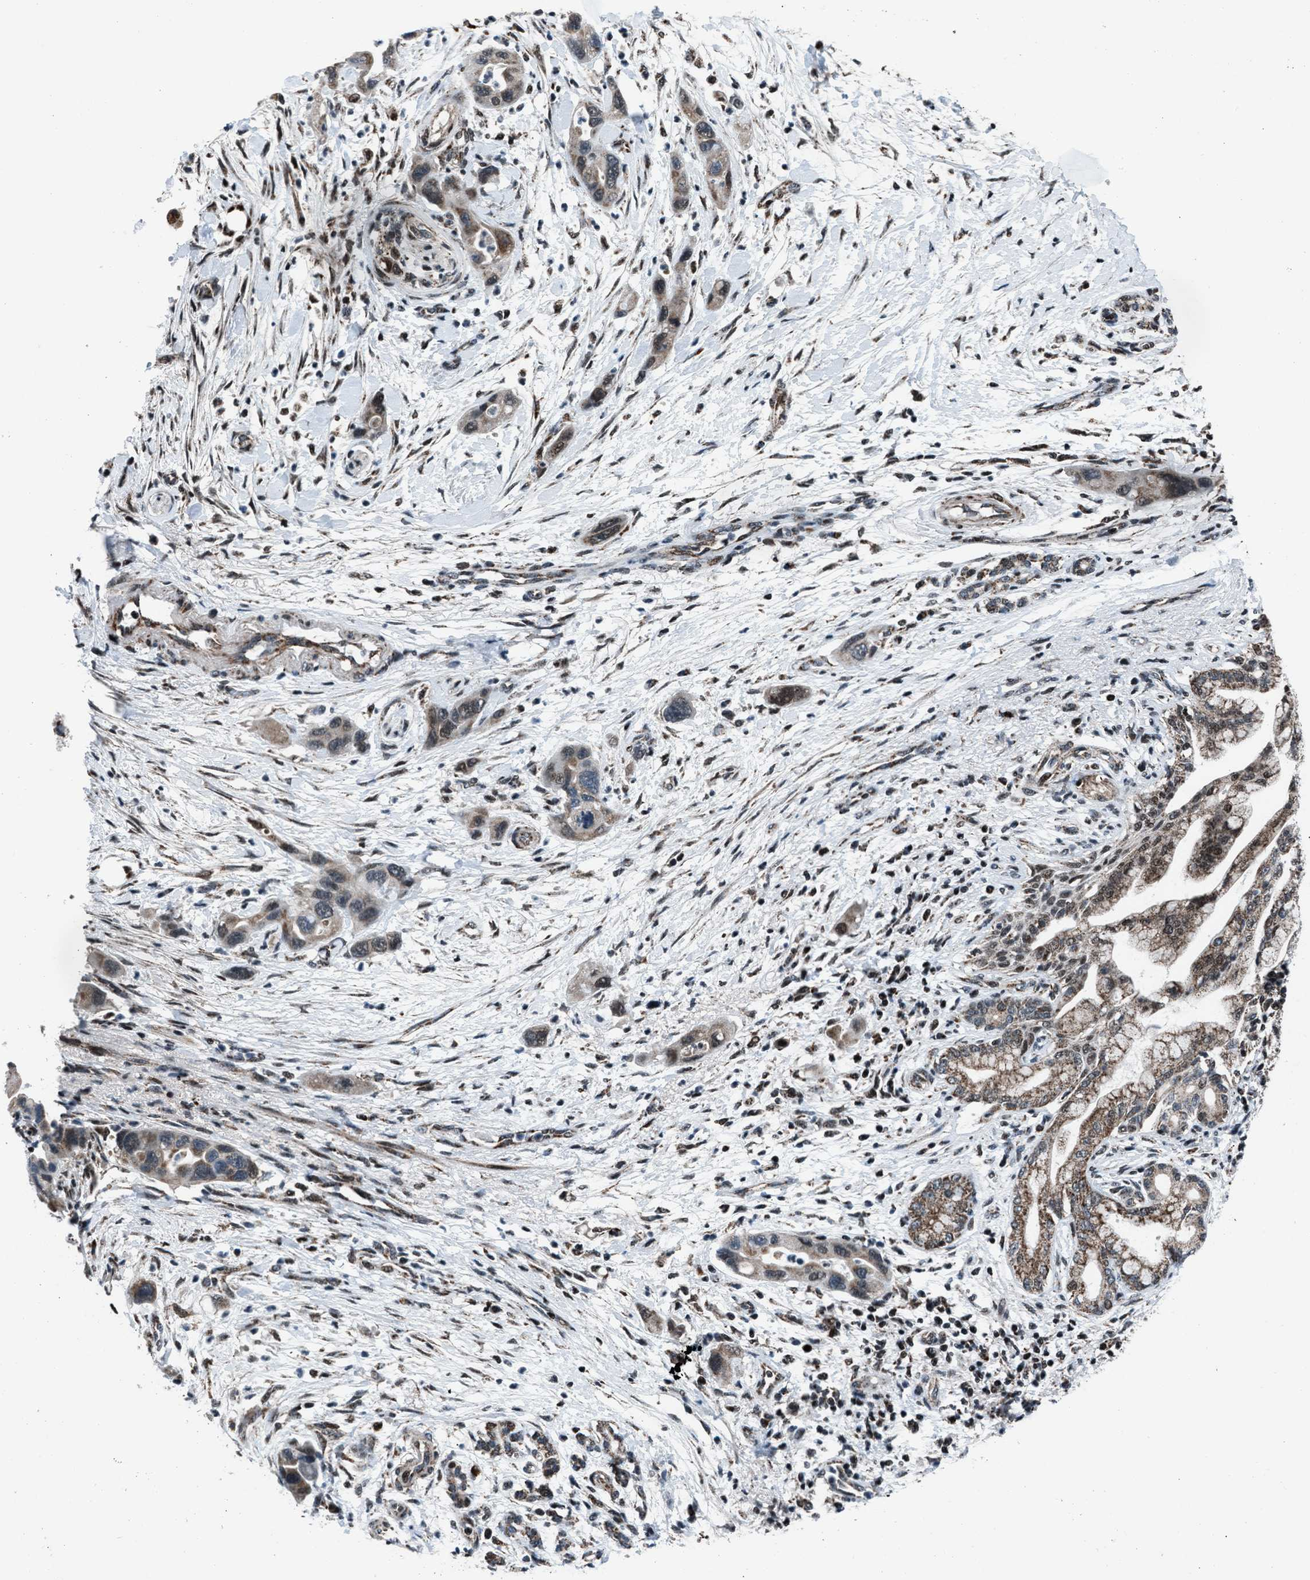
{"staining": {"intensity": "moderate", "quantity": ">75%", "location": "cytoplasmic/membranous,nuclear"}, "tissue": "pancreatic cancer", "cell_type": "Tumor cells", "image_type": "cancer", "snomed": [{"axis": "morphology", "description": "Normal tissue, NOS"}, {"axis": "morphology", "description": "Adenocarcinoma, NOS"}, {"axis": "topography", "description": "Pancreas"}], "caption": "Immunohistochemistry image of human pancreatic cancer (adenocarcinoma) stained for a protein (brown), which displays medium levels of moderate cytoplasmic/membranous and nuclear positivity in about >75% of tumor cells.", "gene": "MORC3", "patient": {"sex": "female", "age": 71}}